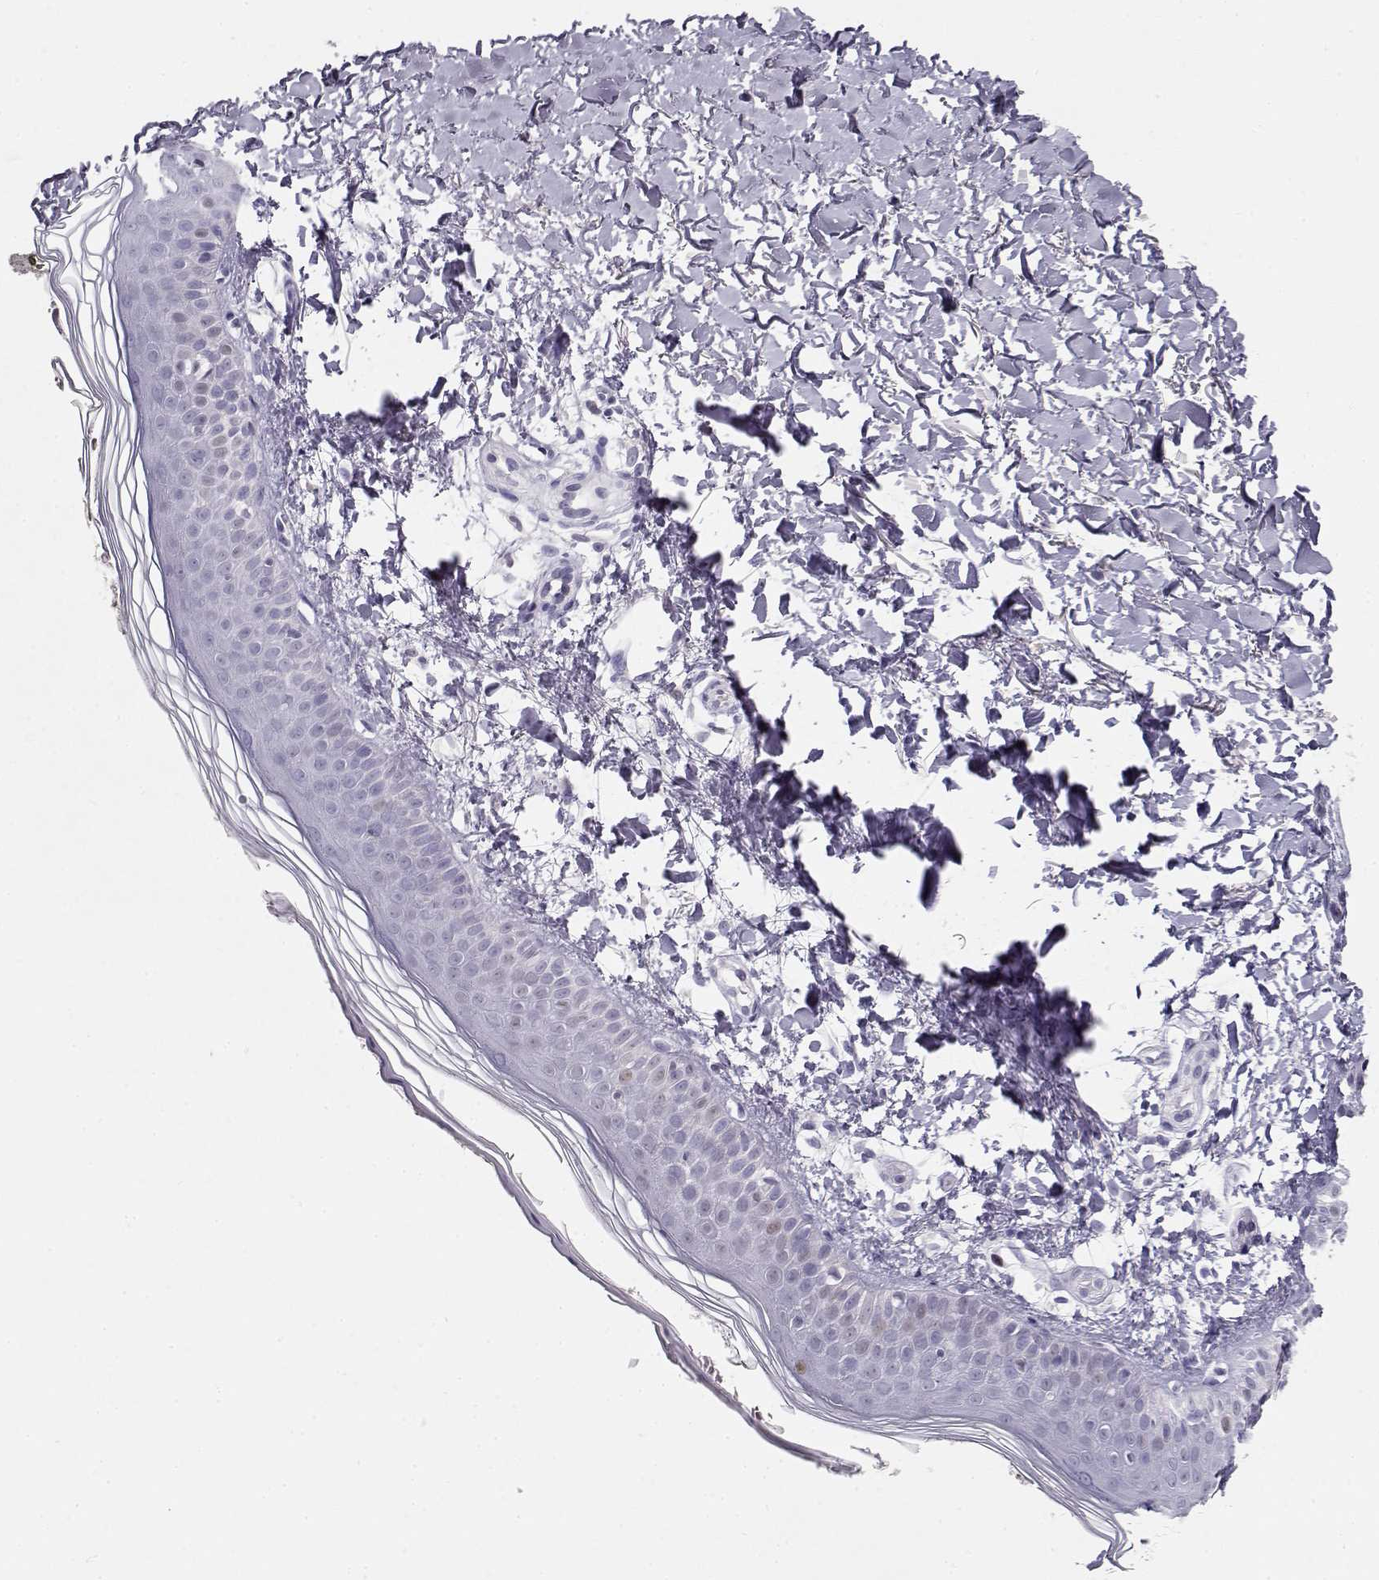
{"staining": {"intensity": "negative", "quantity": "none", "location": "none"}, "tissue": "skin", "cell_type": "Fibroblasts", "image_type": "normal", "snomed": [{"axis": "morphology", "description": "Normal tissue, NOS"}, {"axis": "topography", "description": "Skin"}], "caption": "Fibroblasts show no significant staining in benign skin. (DAB immunohistochemistry with hematoxylin counter stain).", "gene": "OPN5", "patient": {"sex": "female", "age": 62}}